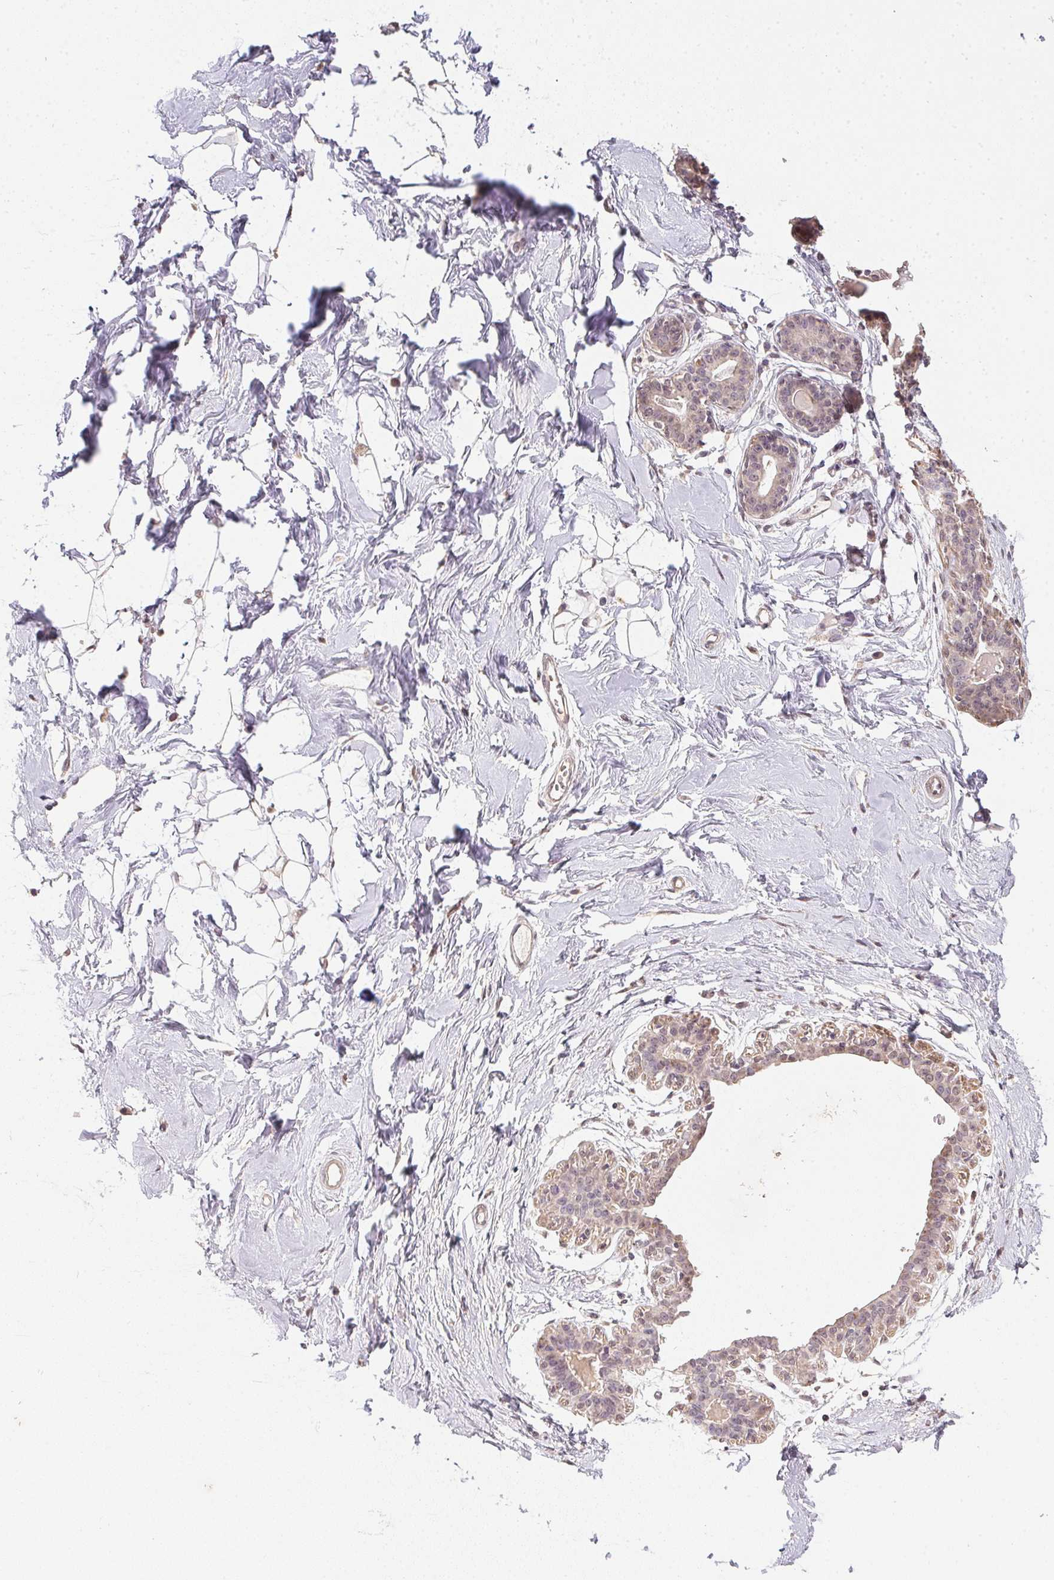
{"staining": {"intensity": "negative", "quantity": "none", "location": "none"}, "tissue": "breast", "cell_type": "Adipocytes", "image_type": "normal", "snomed": [{"axis": "morphology", "description": "Normal tissue, NOS"}, {"axis": "topography", "description": "Breast"}], "caption": "DAB immunohistochemical staining of unremarkable human breast reveals no significant expression in adipocytes.", "gene": "PPP4R4", "patient": {"sex": "female", "age": 45}}